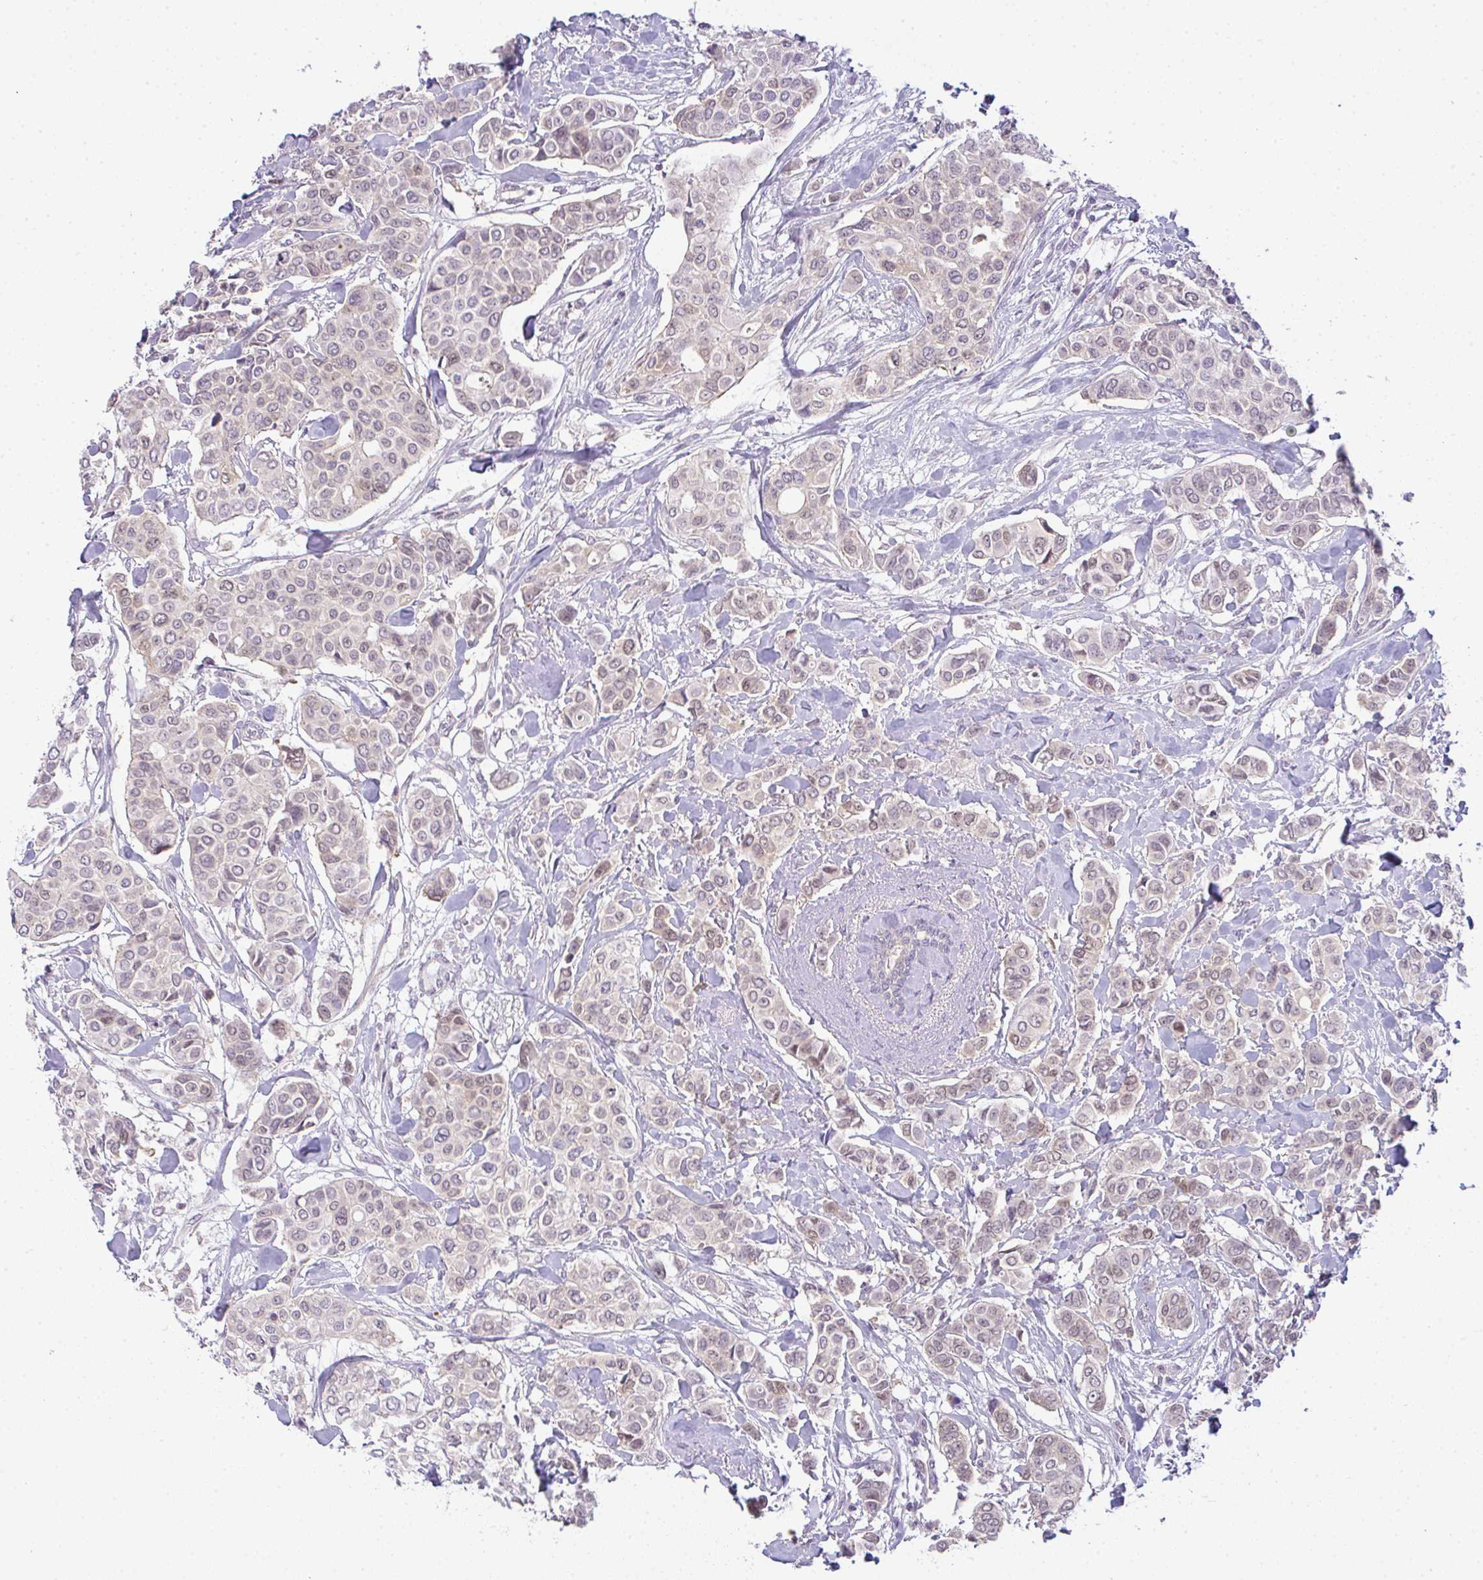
{"staining": {"intensity": "weak", "quantity": "<25%", "location": "nuclear"}, "tissue": "breast cancer", "cell_type": "Tumor cells", "image_type": "cancer", "snomed": [{"axis": "morphology", "description": "Lobular carcinoma"}, {"axis": "topography", "description": "Breast"}], "caption": "This is an immunohistochemistry photomicrograph of human lobular carcinoma (breast). There is no staining in tumor cells.", "gene": "CSE1L", "patient": {"sex": "female", "age": 51}}